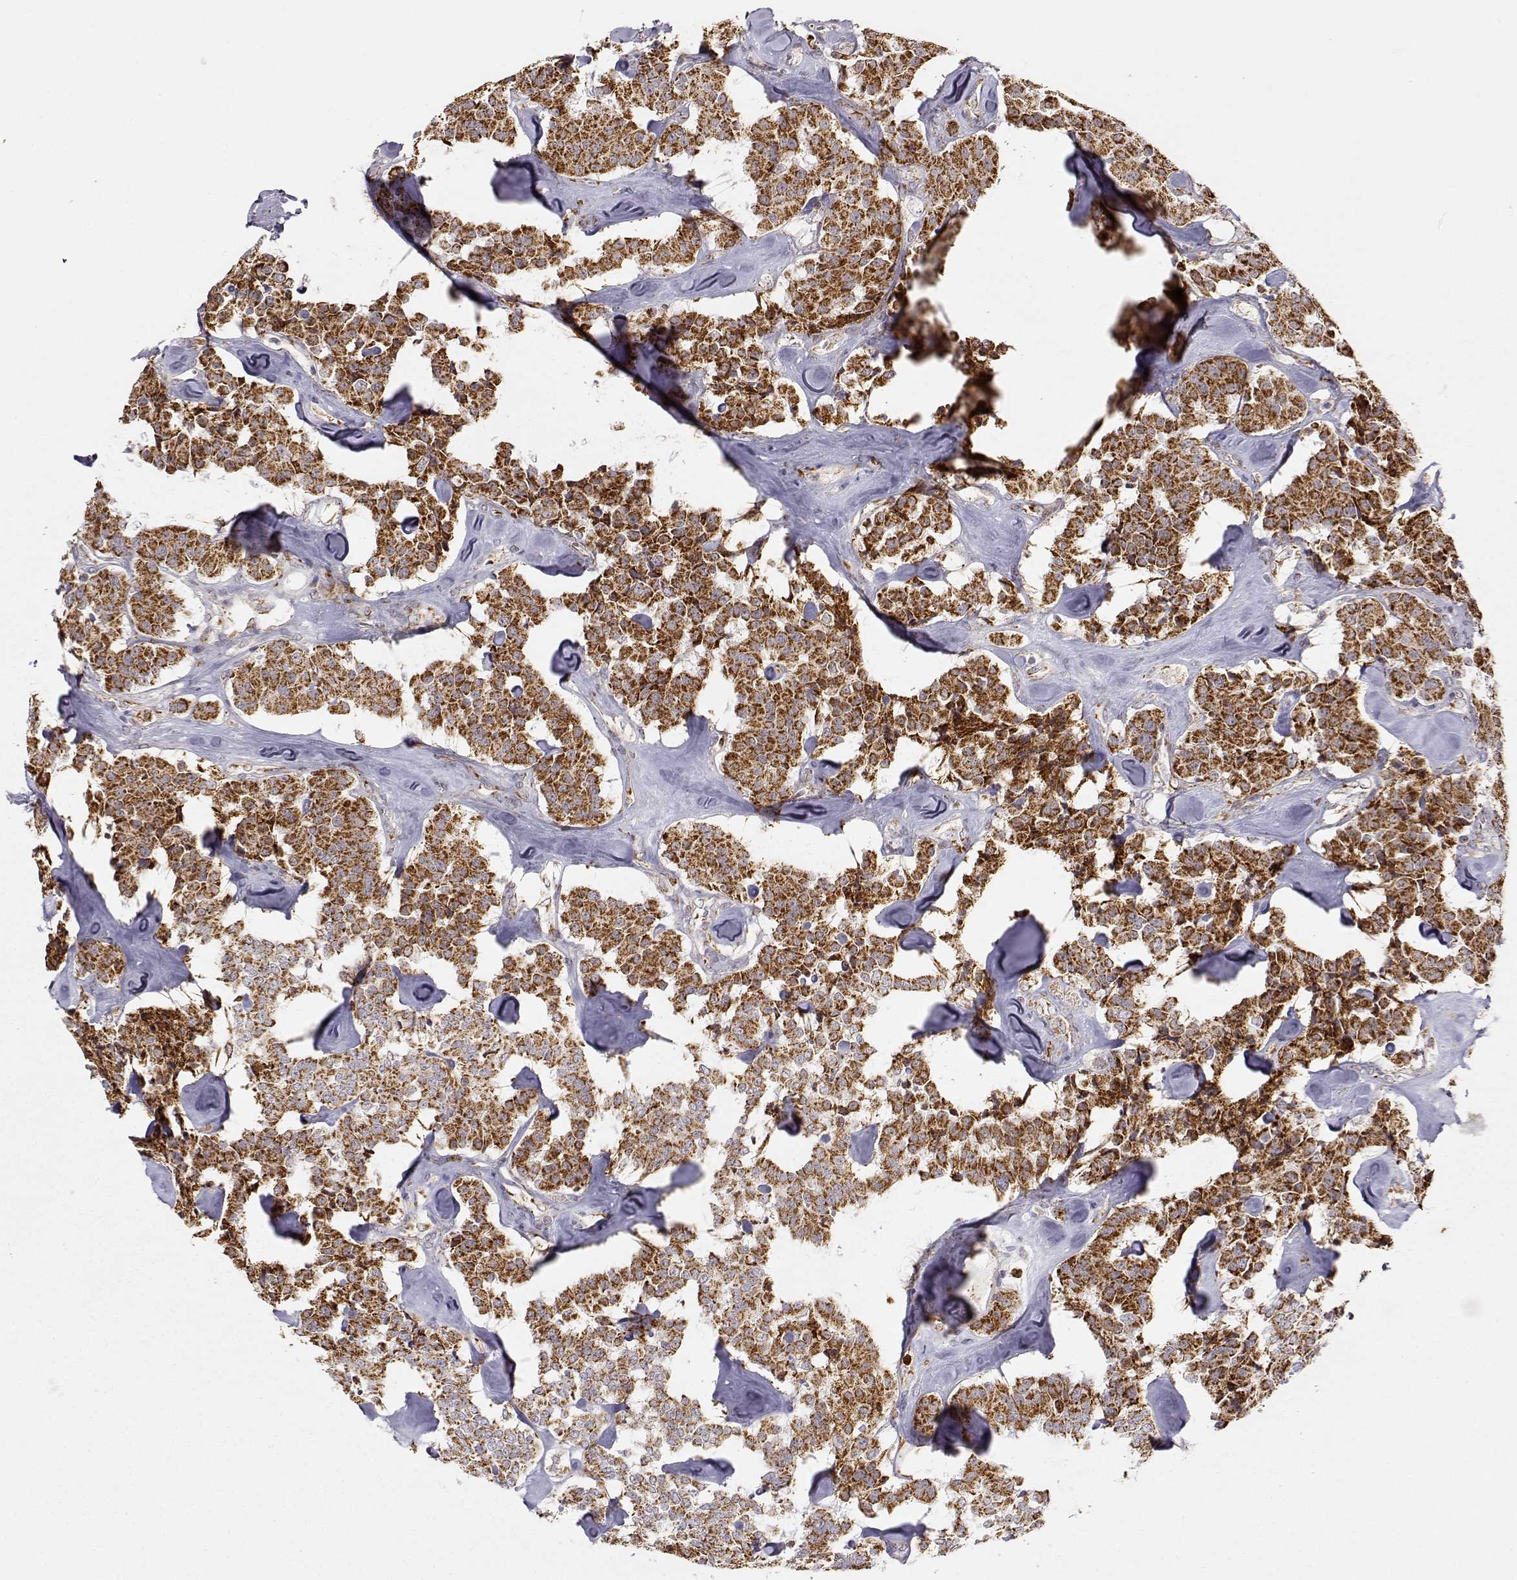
{"staining": {"intensity": "strong", "quantity": ">75%", "location": "cytoplasmic/membranous"}, "tissue": "carcinoid", "cell_type": "Tumor cells", "image_type": "cancer", "snomed": [{"axis": "morphology", "description": "Carcinoid, malignant, NOS"}, {"axis": "topography", "description": "Pancreas"}], "caption": "Tumor cells demonstrate high levels of strong cytoplasmic/membranous expression in approximately >75% of cells in malignant carcinoid.", "gene": "EXOG", "patient": {"sex": "male", "age": 41}}